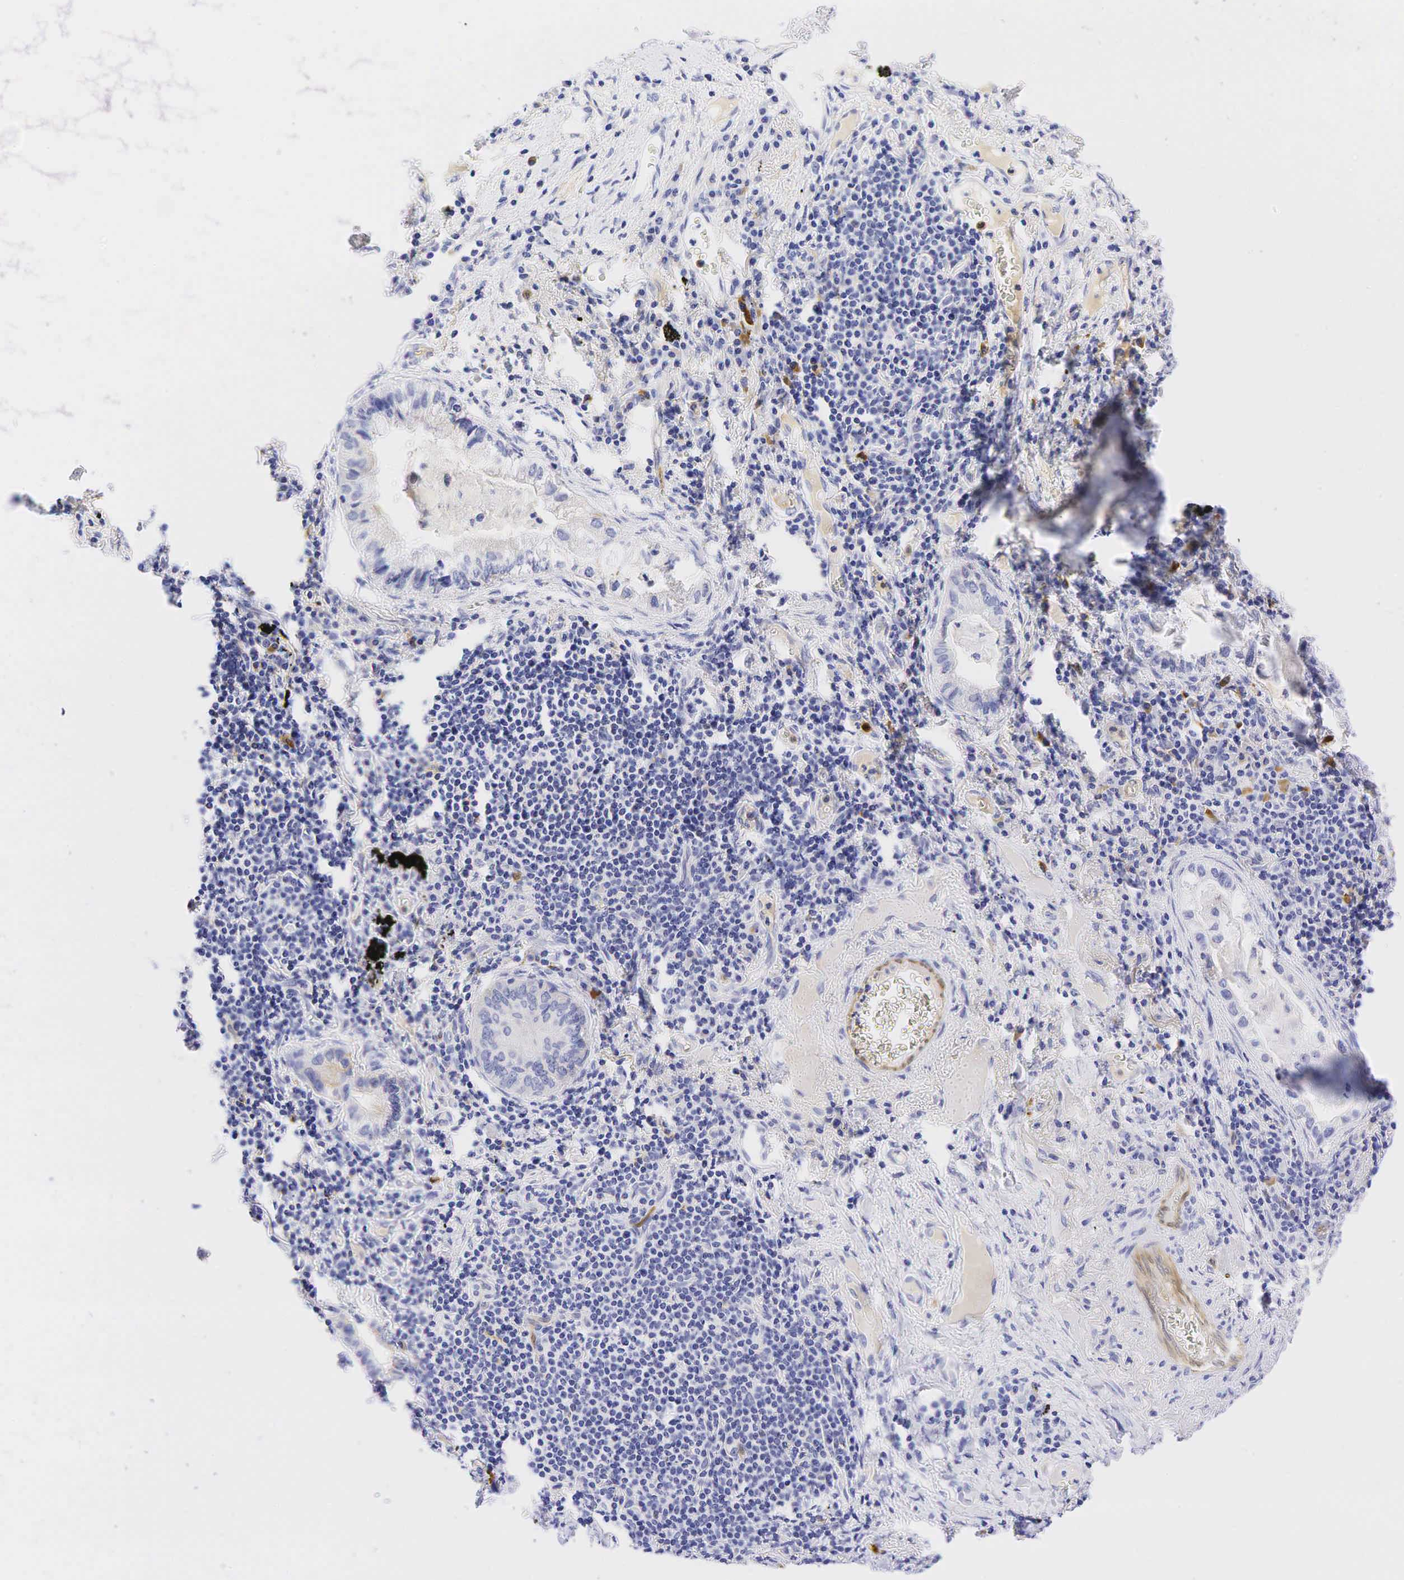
{"staining": {"intensity": "weak", "quantity": "<25%", "location": "cytoplasmic/membranous"}, "tissue": "lung cancer", "cell_type": "Tumor cells", "image_type": "cancer", "snomed": [{"axis": "morphology", "description": "Adenocarcinoma, NOS"}, {"axis": "topography", "description": "Lung"}], "caption": "Tumor cells show no significant protein staining in lung cancer.", "gene": "TNFRSF8", "patient": {"sex": "female", "age": 50}}